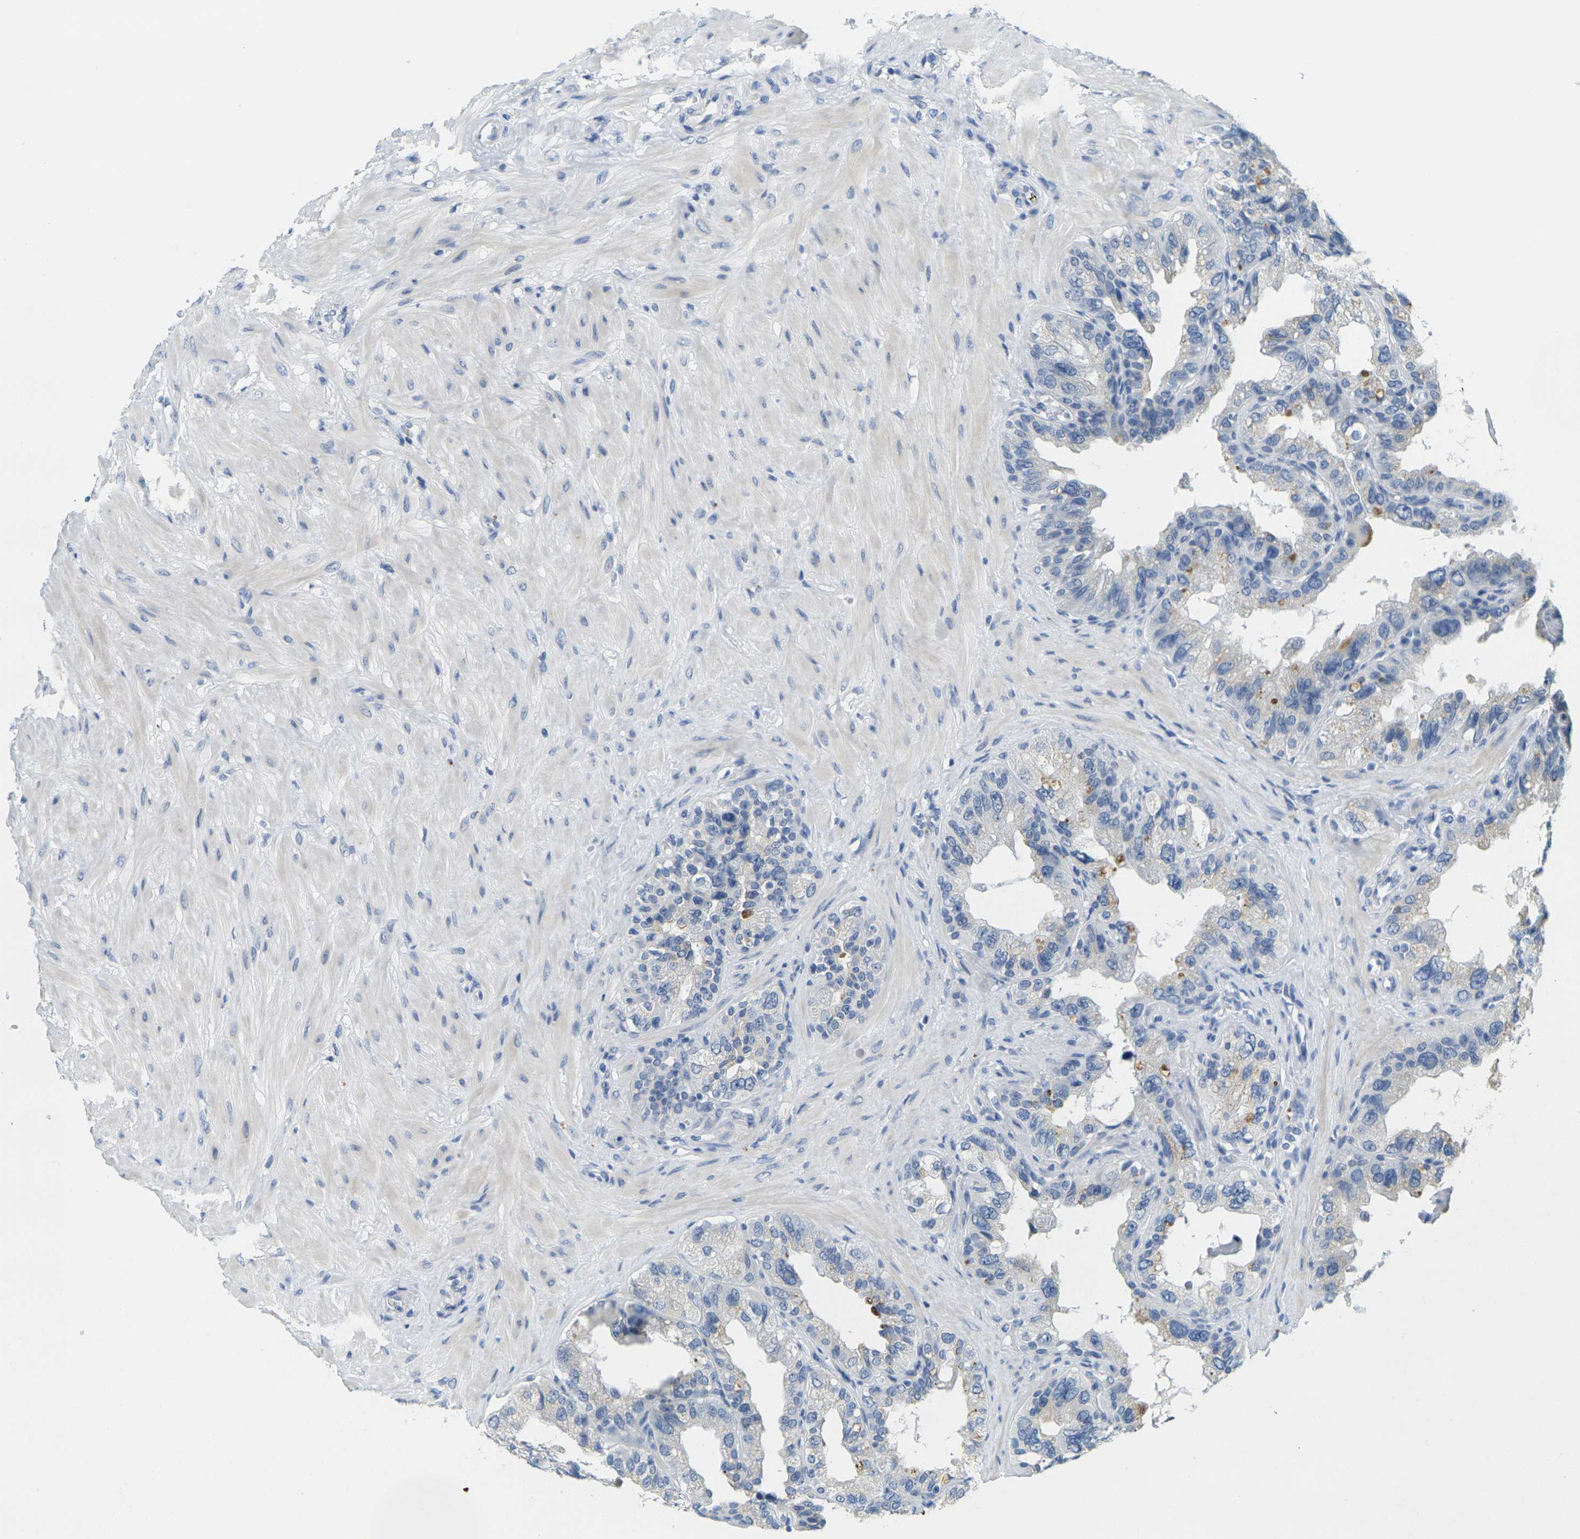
{"staining": {"intensity": "negative", "quantity": "none", "location": "none"}, "tissue": "seminal vesicle", "cell_type": "Glandular cells", "image_type": "normal", "snomed": [{"axis": "morphology", "description": "Normal tissue, NOS"}, {"axis": "topography", "description": "Seminal veicle"}], "caption": "The immunohistochemistry image has no significant staining in glandular cells of seminal vesicle. (DAB immunohistochemistry with hematoxylin counter stain).", "gene": "GPR15", "patient": {"sex": "male", "age": 68}}